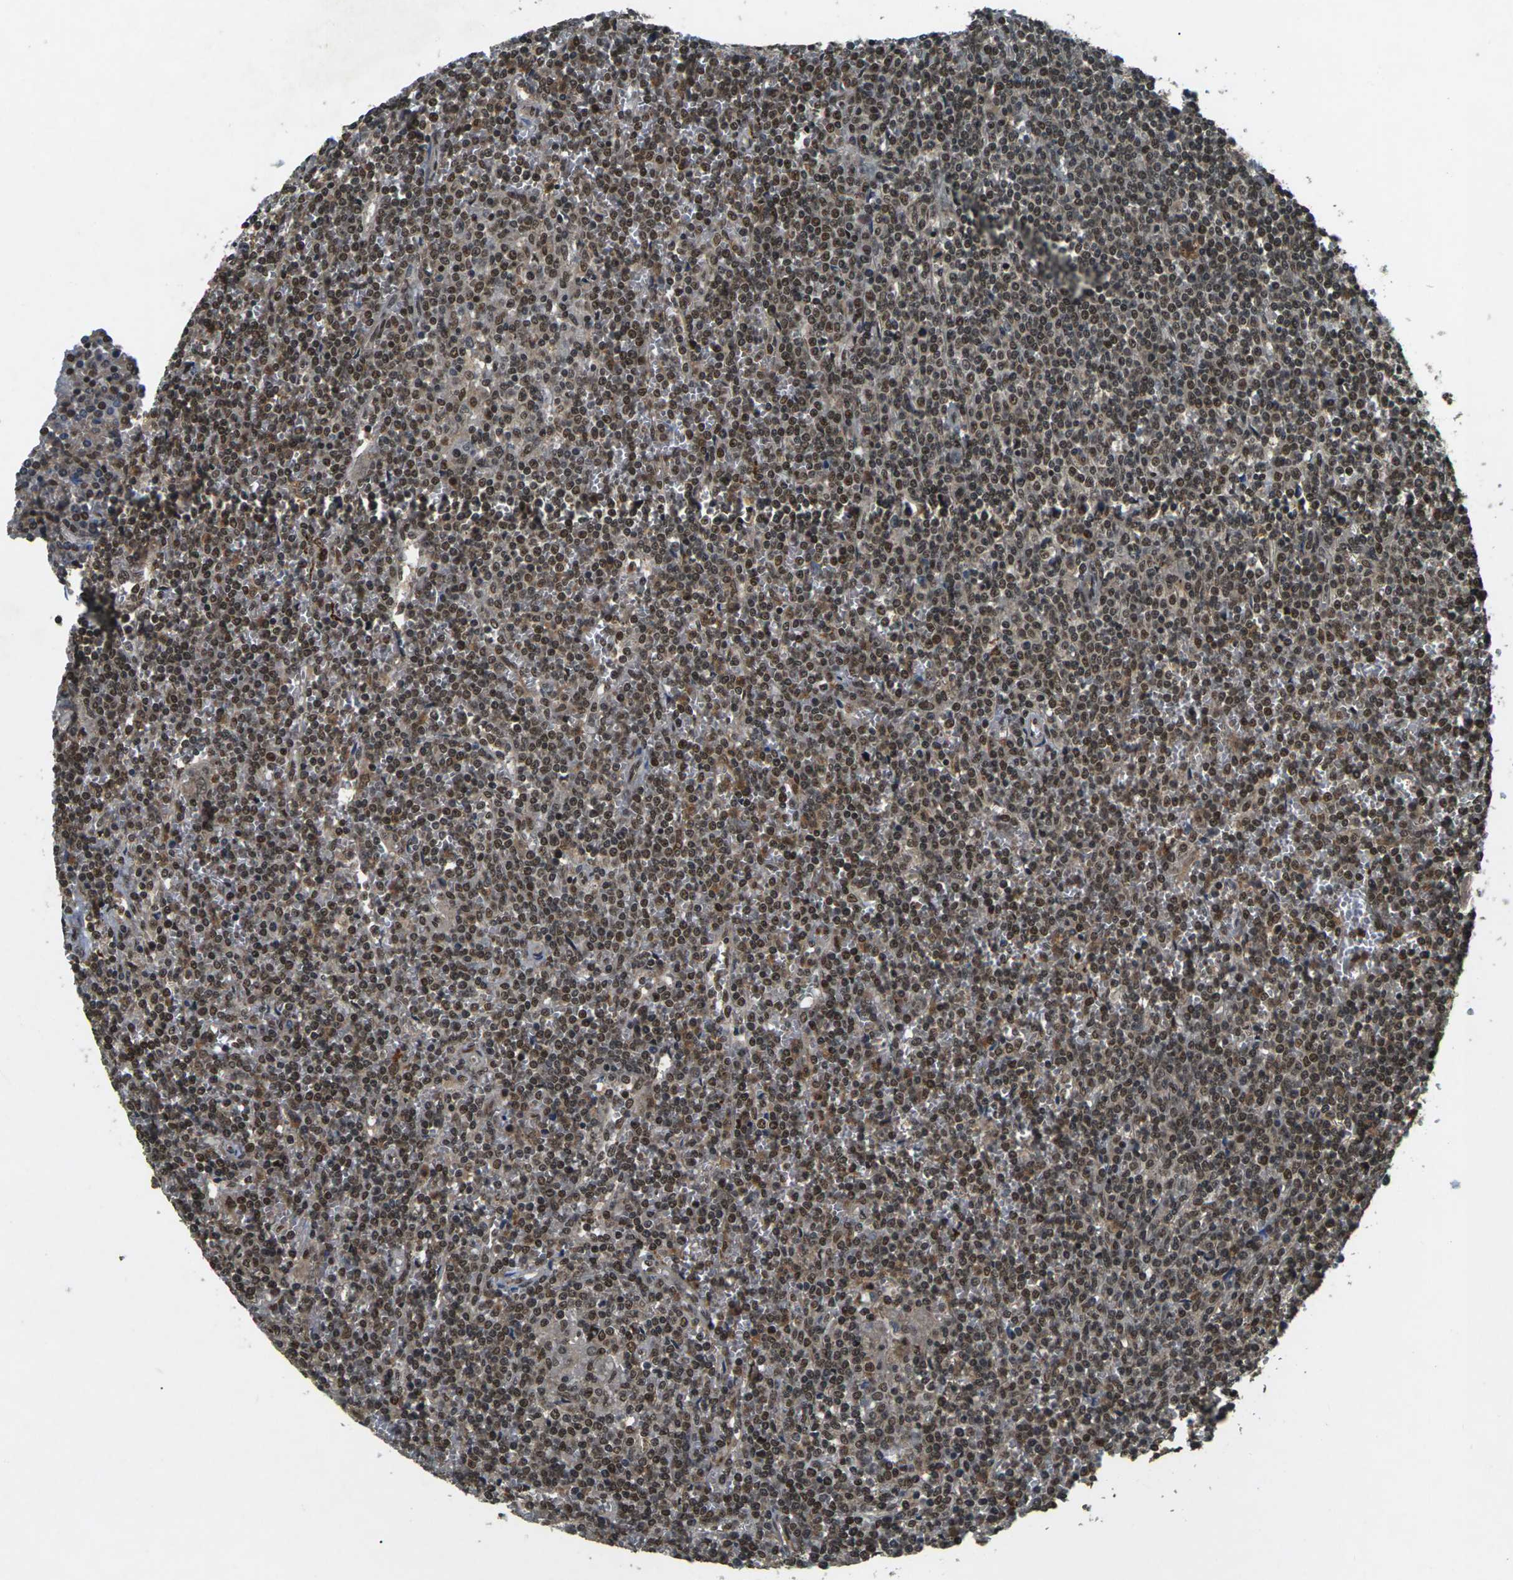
{"staining": {"intensity": "moderate", "quantity": ">75%", "location": "nuclear"}, "tissue": "lymphoma", "cell_type": "Tumor cells", "image_type": "cancer", "snomed": [{"axis": "morphology", "description": "Malignant lymphoma, non-Hodgkin's type, Low grade"}, {"axis": "topography", "description": "Spleen"}], "caption": "Lymphoma stained with a protein marker demonstrates moderate staining in tumor cells.", "gene": "NR4A2", "patient": {"sex": "female", "age": 19}}